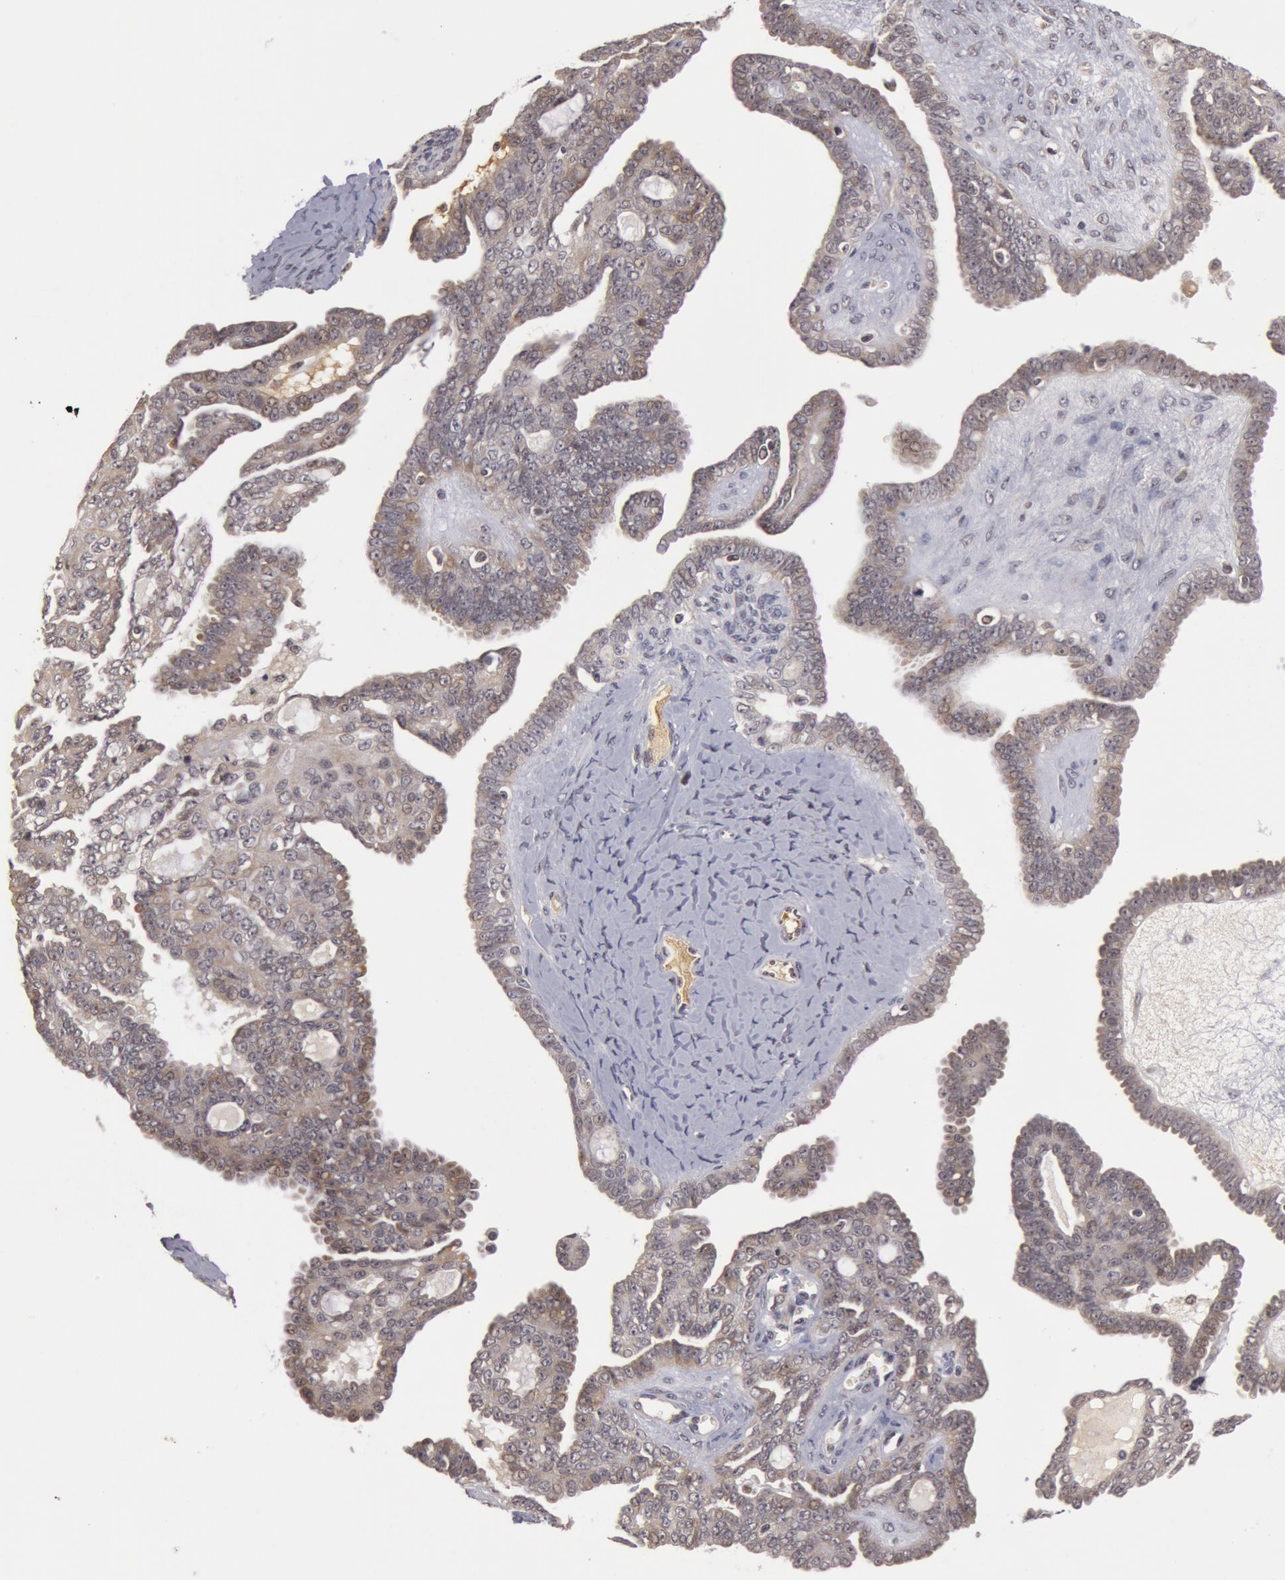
{"staining": {"intensity": "moderate", "quantity": "<25%", "location": "cytoplasmic/membranous"}, "tissue": "ovarian cancer", "cell_type": "Tumor cells", "image_type": "cancer", "snomed": [{"axis": "morphology", "description": "Cystadenocarcinoma, serous, NOS"}, {"axis": "topography", "description": "Ovary"}], "caption": "Human ovarian cancer stained for a protein (brown) demonstrates moderate cytoplasmic/membranous positive positivity in approximately <25% of tumor cells.", "gene": "SYTL4", "patient": {"sex": "female", "age": 71}}